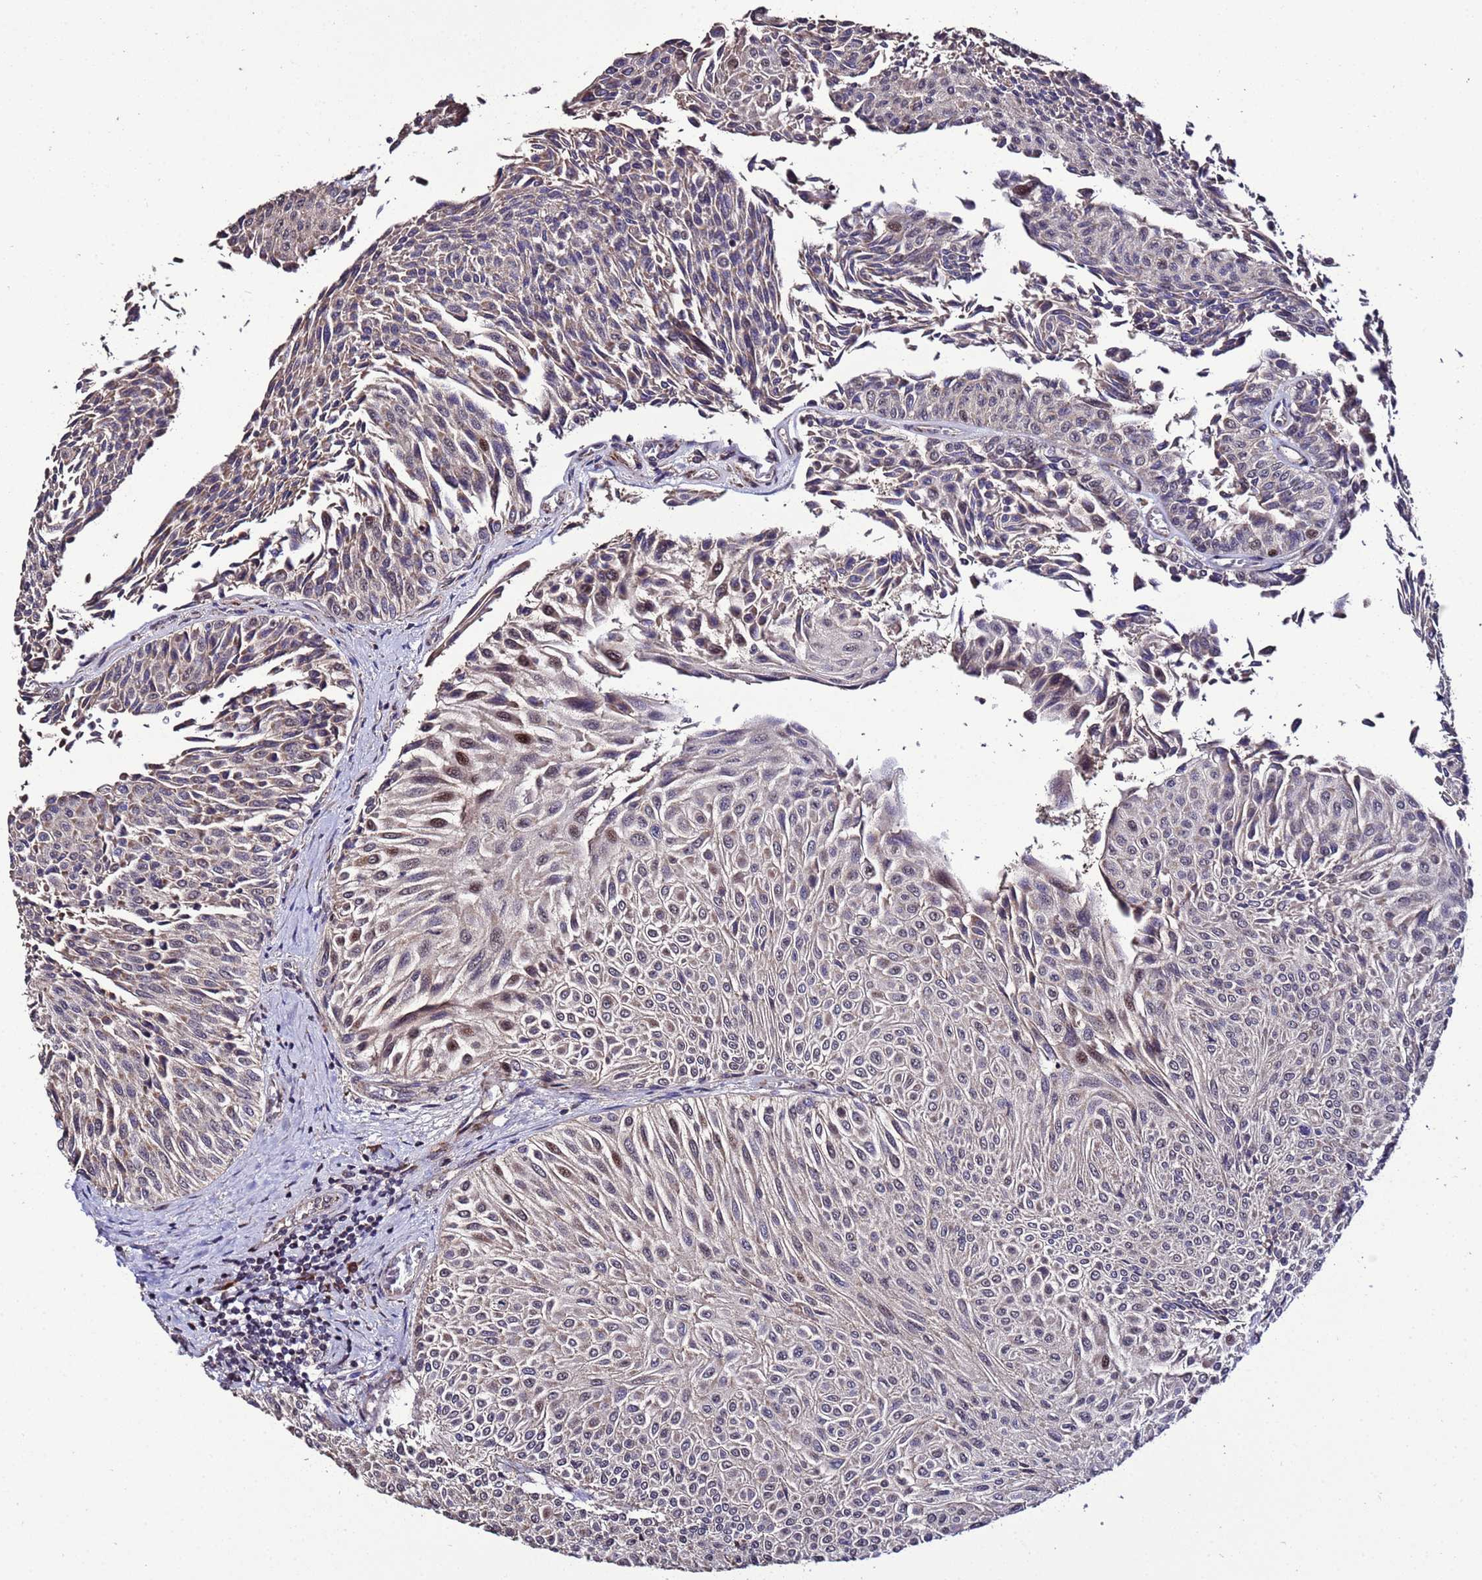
{"staining": {"intensity": "moderate", "quantity": "<25%", "location": "nuclear"}, "tissue": "urothelial cancer", "cell_type": "Tumor cells", "image_type": "cancer", "snomed": [{"axis": "morphology", "description": "Urothelial carcinoma, Low grade"}, {"axis": "topography", "description": "Urinary bladder"}], "caption": "Immunohistochemistry (IHC) image of human low-grade urothelial carcinoma stained for a protein (brown), which displays low levels of moderate nuclear positivity in approximately <25% of tumor cells.", "gene": "WNK4", "patient": {"sex": "male", "age": 78}}